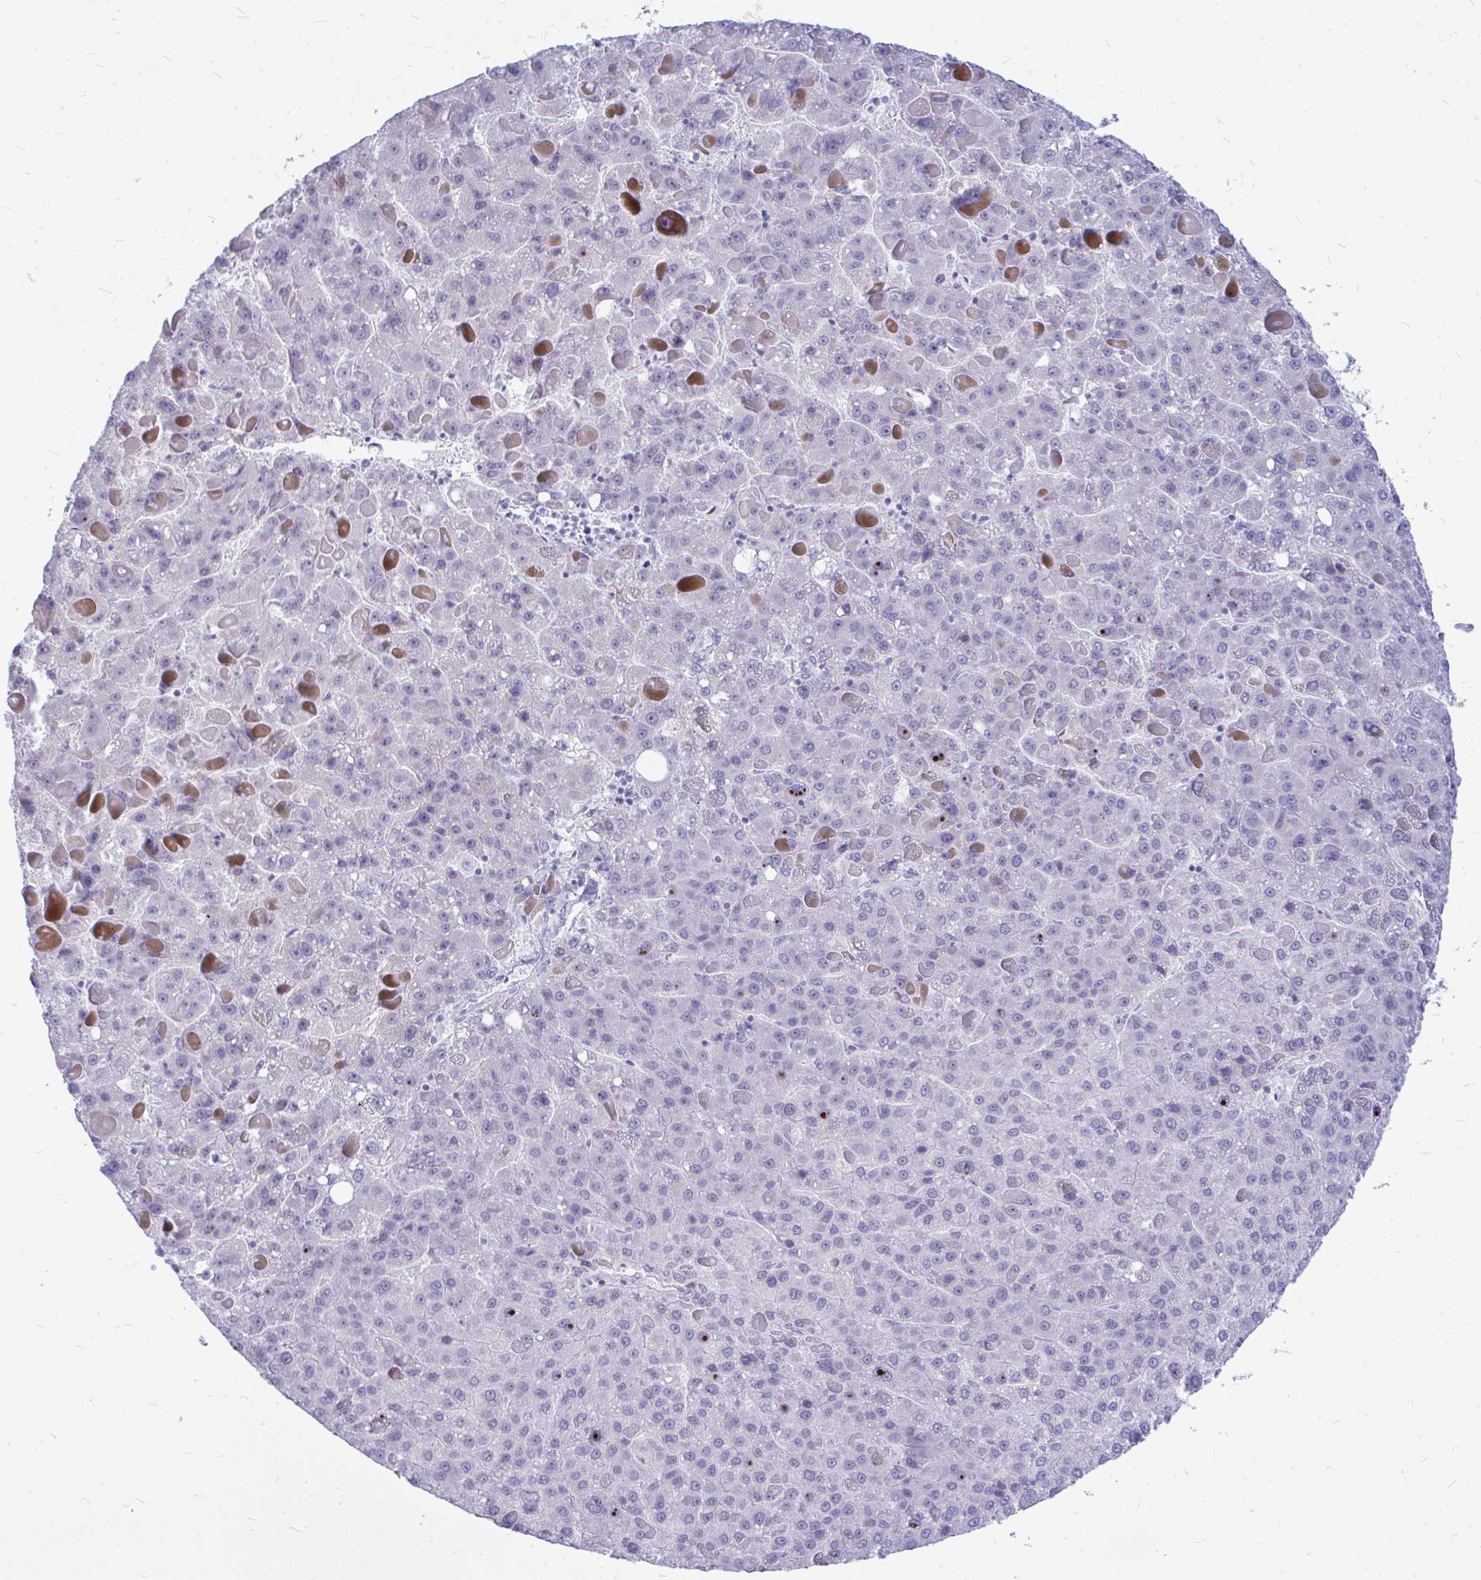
{"staining": {"intensity": "strong", "quantity": "<25%", "location": "cytoplasmic/membranous,nuclear"}, "tissue": "liver cancer", "cell_type": "Tumor cells", "image_type": "cancer", "snomed": [{"axis": "morphology", "description": "Carcinoma, Hepatocellular, NOS"}, {"axis": "topography", "description": "Liver"}], "caption": "Brown immunohistochemical staining in liver hepatocellular carcinoma displays strong cytoplasmic/membranous and nuclear expression in about <25% of tumor cells. (DAB (3,3'-diaminobenzidine) = brown stain, brightfield microscopy at high magnification).", "gene": "ZSCAN25", "patient": {"sex": "female", "age": 82}}